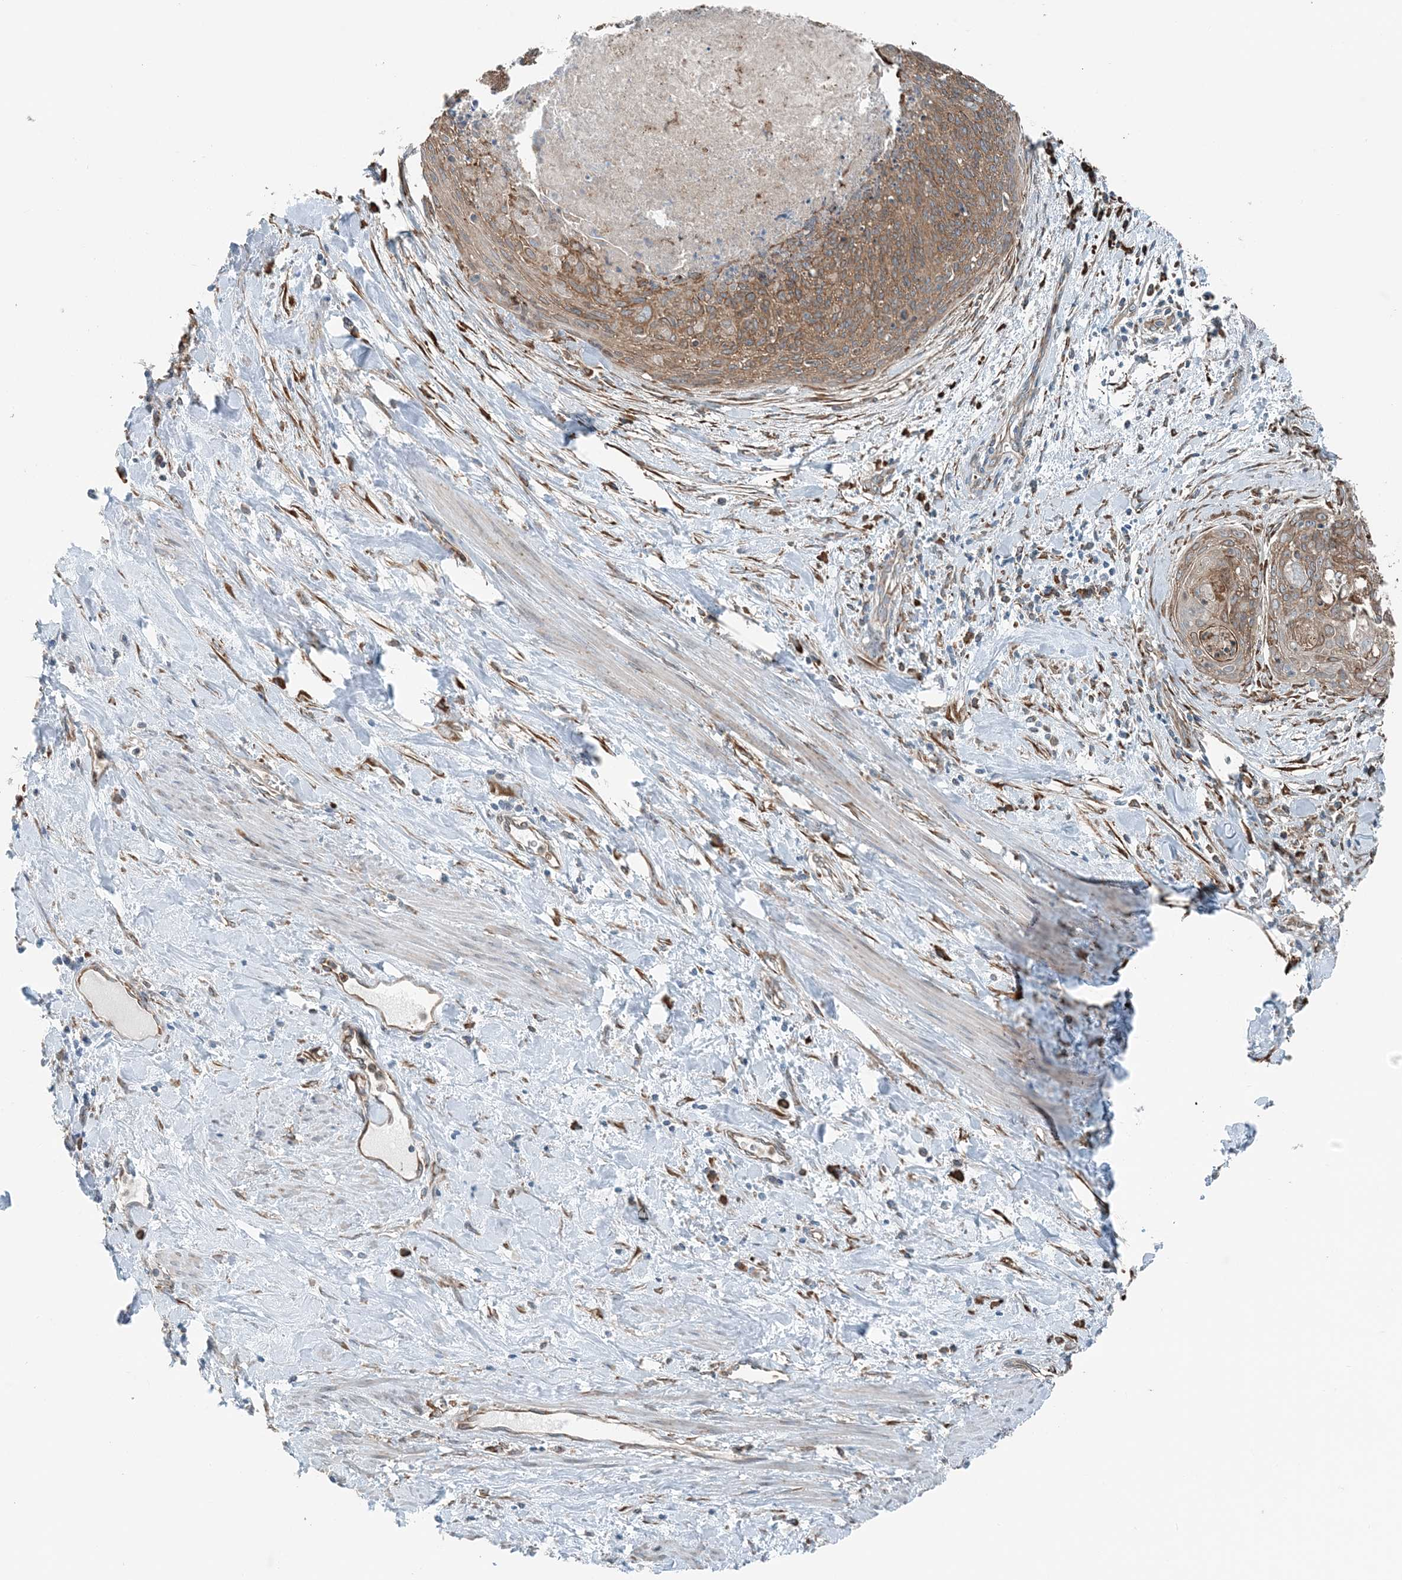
{"staining": {"intensity": "moderate", "quantity": ">75%", "location": "cytoplasmic/membranous"}, "tissue": "cervical cancer", "cell_type": "Tumor cells", "image_type": "cancer", "snomed": [{"axis": "morphology", "description": "Squamous cell carcinoma, NOS"}, {"axis": "topography", "description": "Cervix"}], "caption": "Immunohistochemistry (IHC) photomicrograph of cervical squamous cell carcinoma stained for a protein (brown), which demonstrates medium levels of moderate cytoplasmic/membranous expression in about >75% of tumor cells.", "gene": "CERKL", "patient": {"sex": "female", "age": 55}}